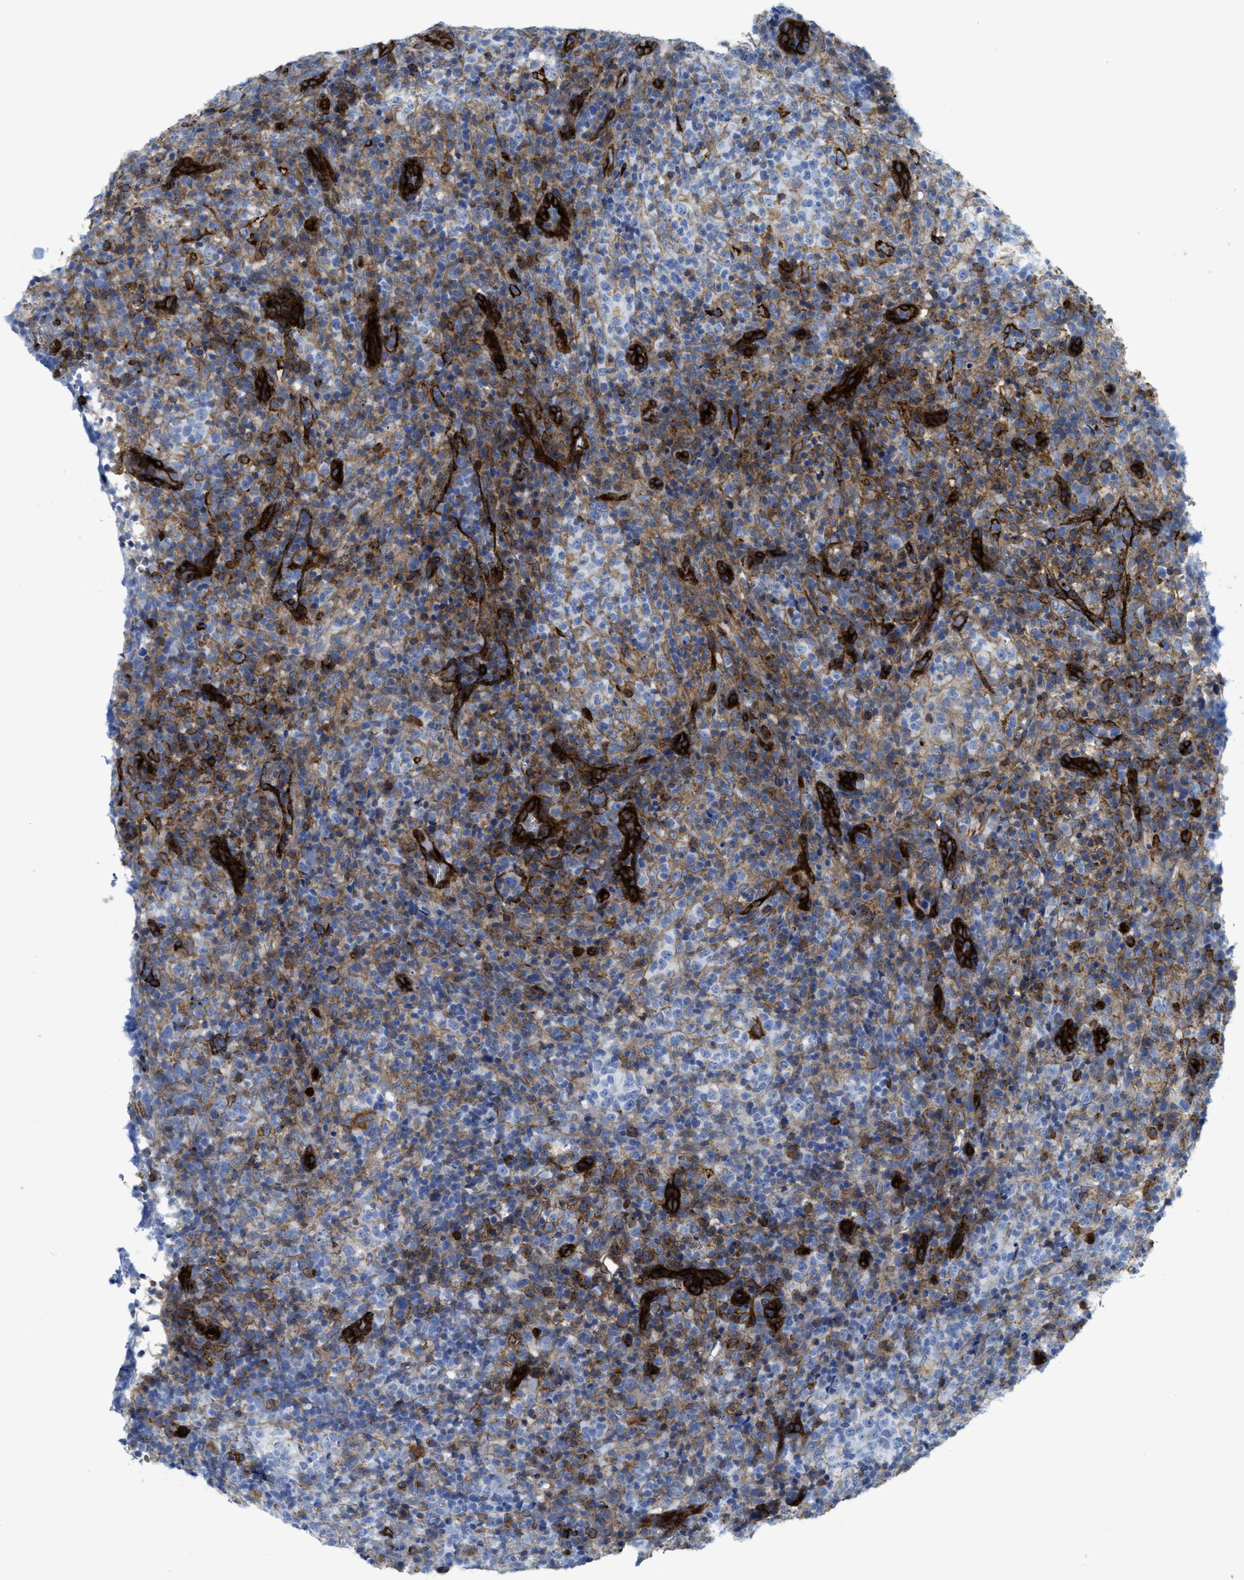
{"staining": {"intensity": "moderate", "quantity": "25%-75%", "location": "cytoplasmic/membranous"}, "tissue": "lymphoma", "cell_type": "Tumor cells", "image_type": "cancer", "snomed": [{"axis": "morphology", "description": "Malignant lymphoma, non-Hodgkin's type, High grade"}, {"axis": "topography", "description": "Lymph node"}], "caption": "Human lymphoma stained with a protein marker demonstrates moderate staining in tumor cells.", "gene": "HIP1", "patient": {"sex": "female", "age": 76}}